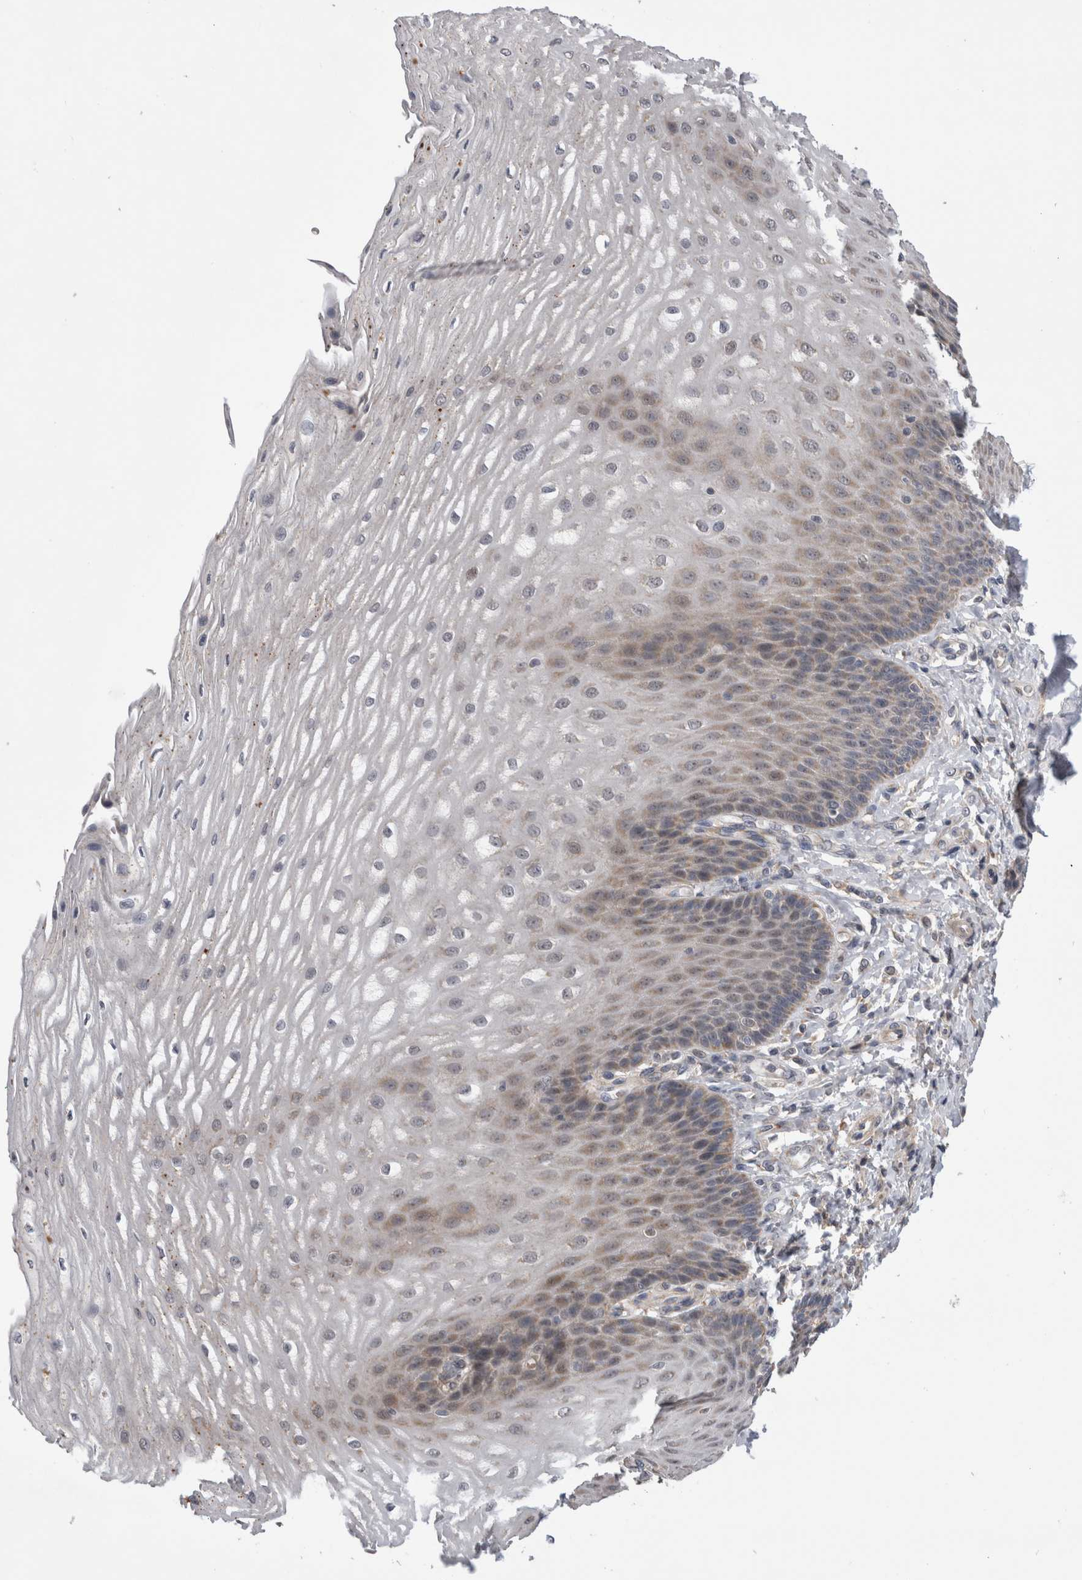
{"staining": {"intensity": "weak", "quantity": "<25%", "location": "cytoplasmic/membranous"}, "tissue": "esophagus", "cell_type": "Squamous epithelial cells", "image_type": "normal", "snomed": [{"axis": "morphology", "description": "Normal tissue, NOS"}, {"axis": "topography", "description": "Esophagus"}], "caption": "IHC histopathology image of normal human esophagus stained for a protein (brown), which reveals no expression in squamous epithelial cells. The staining is performed using DAB brown chromogen with nuclei counter-stained in using hematoxylin.", "gene": "ARHGAP29", "patient": {"sex": "male", "age": 54}}